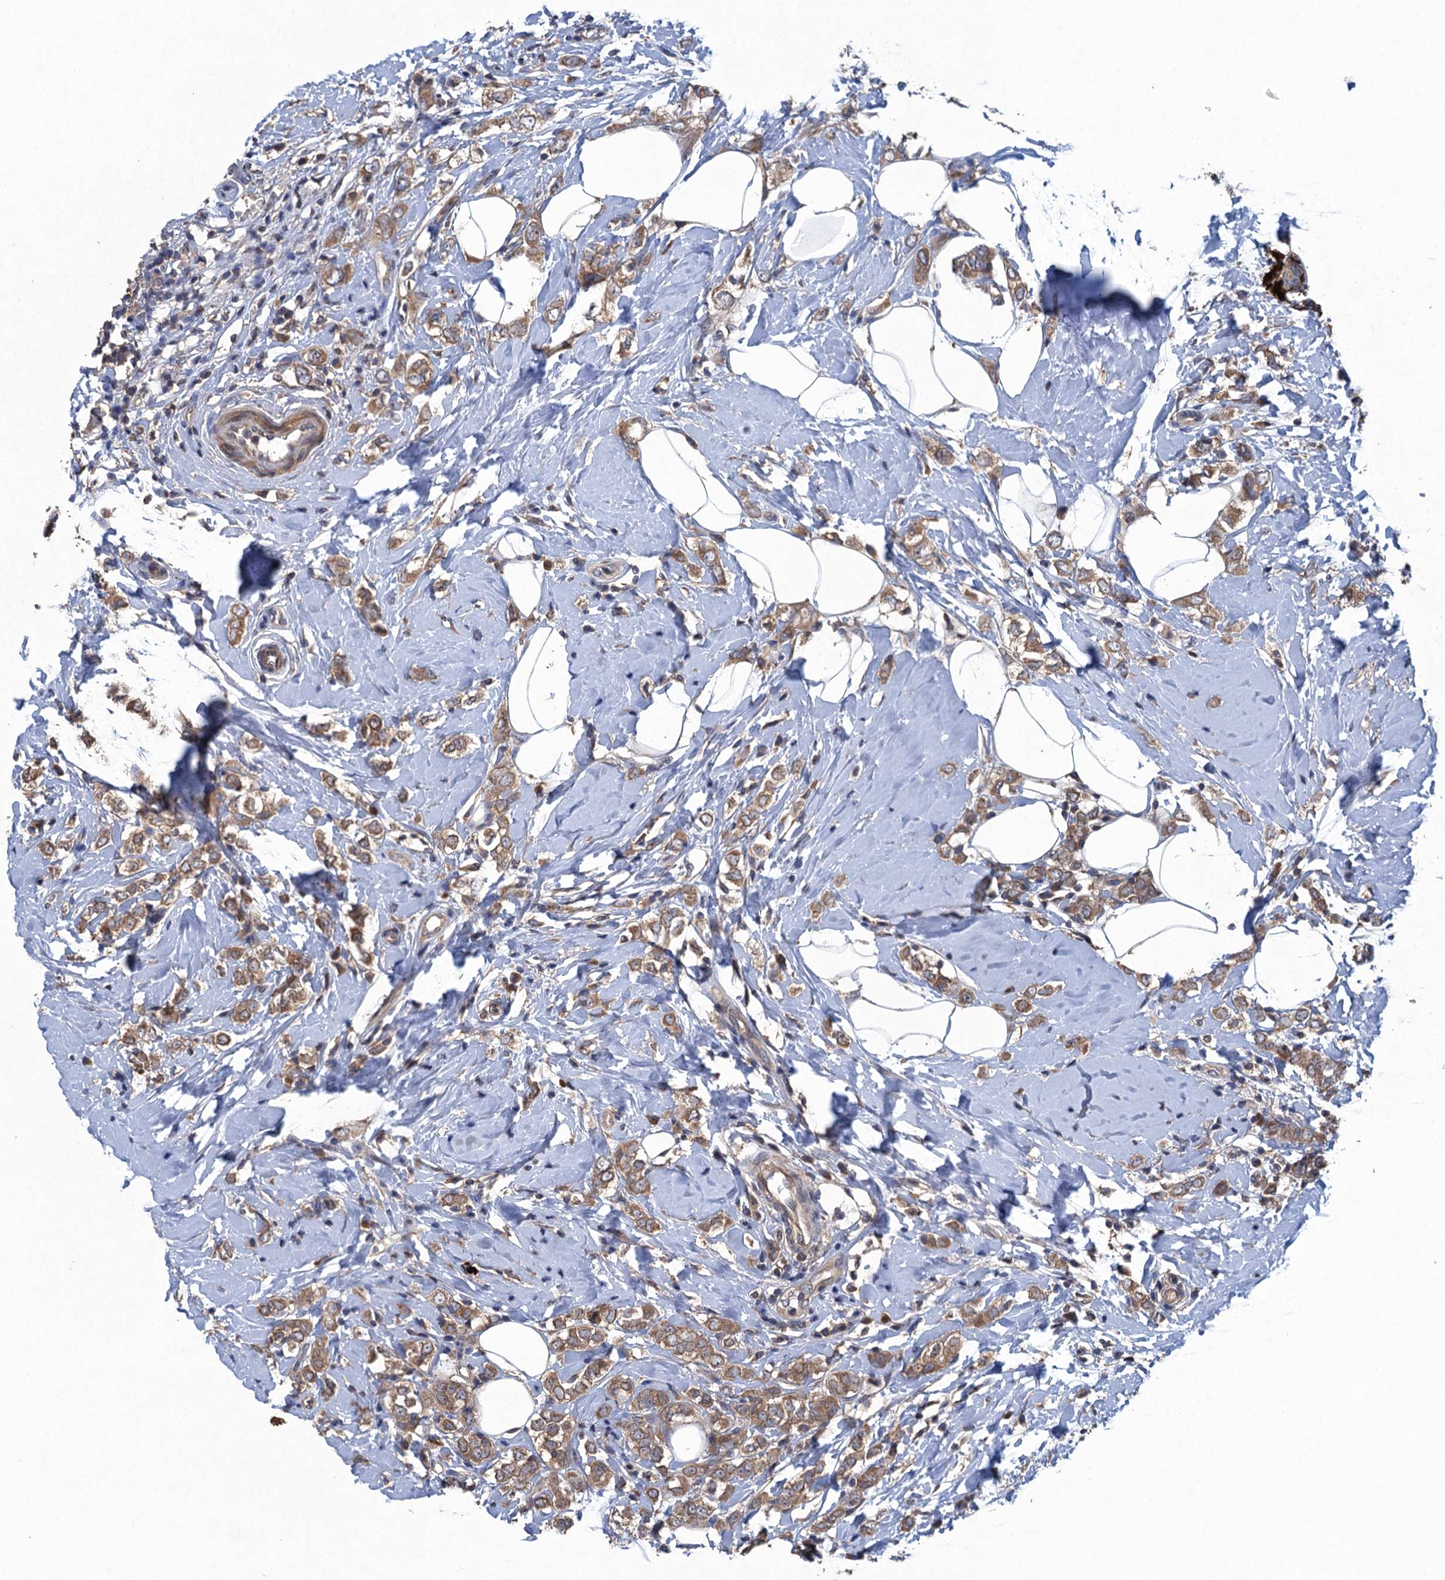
{"staining": {"intensity": "moderate", "quantity": ">75%", "location": "cytoplasmic/membranous"}, "tissue": "breast cancer", "cell_type": "Tumor cells", "image_type": "cancer", "snomed": [{"axis": "morphology", "description": "Lobular carcinoma"}, {"axis": "topography", "description": "Breast"}], "caption": "Immunohistochemistry (IHC) (DAB (3,3'-diaminobenzidine)) staining of breast cancer (lobular carcinoma) shows moderate cytoplasmic/membranous protein expression in about >75% of tumor cells. The staining was performed using DAB (3,3'-diaminobenzidine), with brown indicating positive protein expression. Nuclei are stained blue with hematoxylin.", "gene": "CNTN5", "patient": {"sex": "female", "age": 47}}